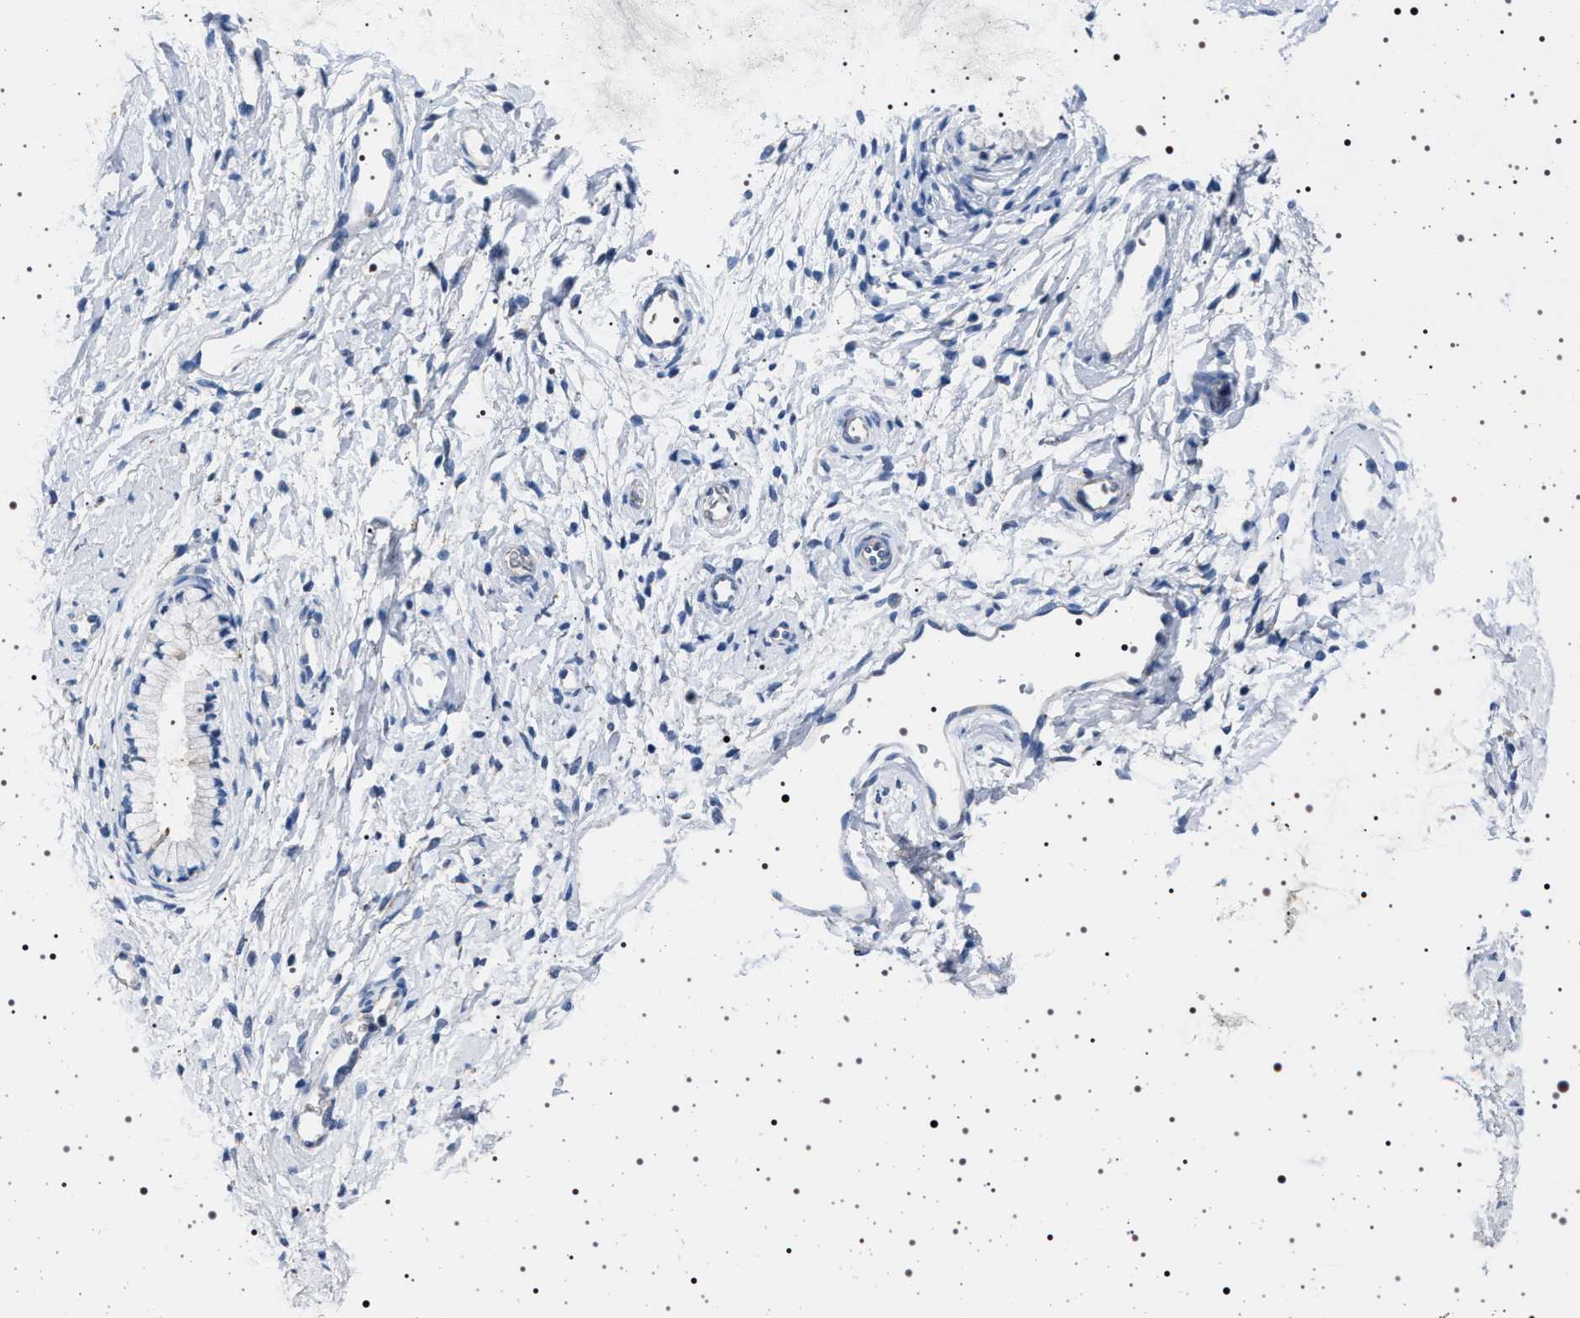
{"staining": {"intensity": "negative", "quantity": "none", "location": "none"}, "tissue": "cervix", "cell_type": "Glandular cells", "image_type": "normal", "snomed": [{"axis": "morphology", "description": "Normal tissue, NOS"}, {"axis": "topography", "description": "Cervix"}], "caption": "This is a image of immunohistochemistry staining of normal cervix, which shows no expression in glandular cells.", "gene": "NAT9", "patient": {"sex": "female", "age": 72}}